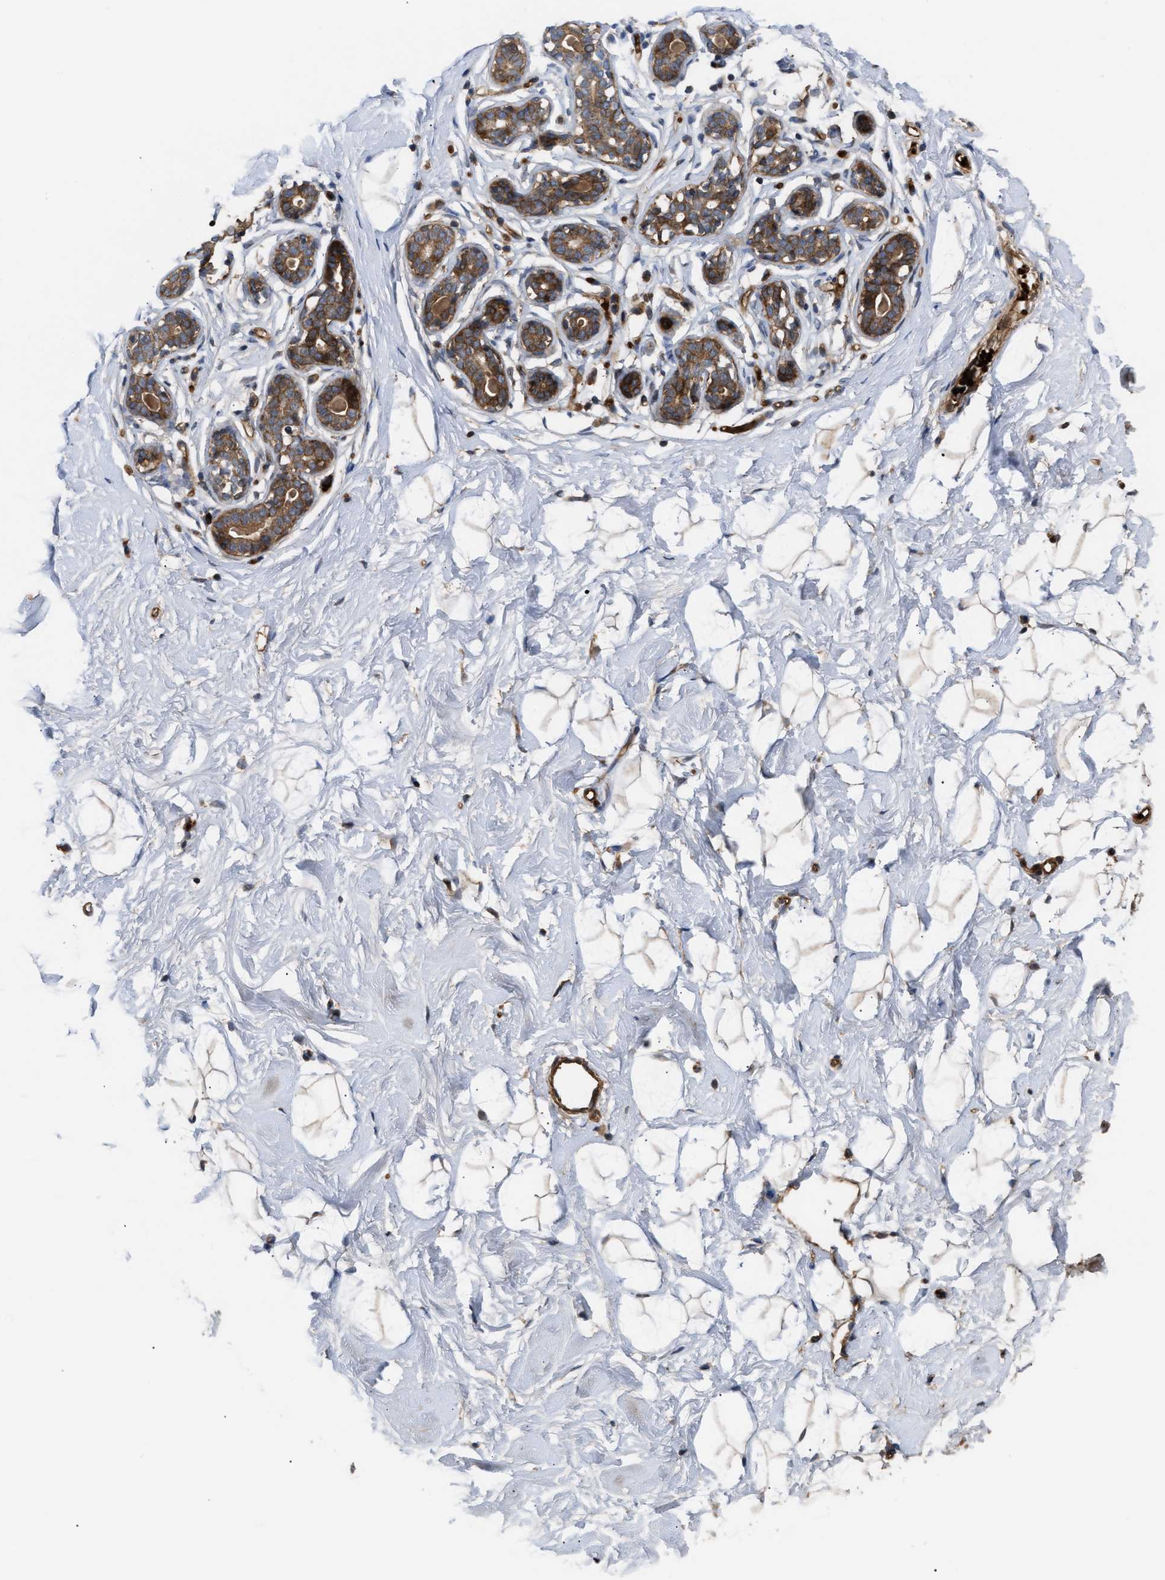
{"staining": {"intensity": "negative", "quantity": "none", "location": "none"}, "tissue": "breast", "cell_type": "Adipocytes", "image_type": "normal", "snomed": [{"axis": "morphology", "description": "Normal tissue, NOS"}, {"axis": "topography", "description": "Breast"}], "caption": "Adipocytes are negative for protein expression in normal human breast.", "gene": "STAU1", "patient": {"sex": "female", "age": 23}}